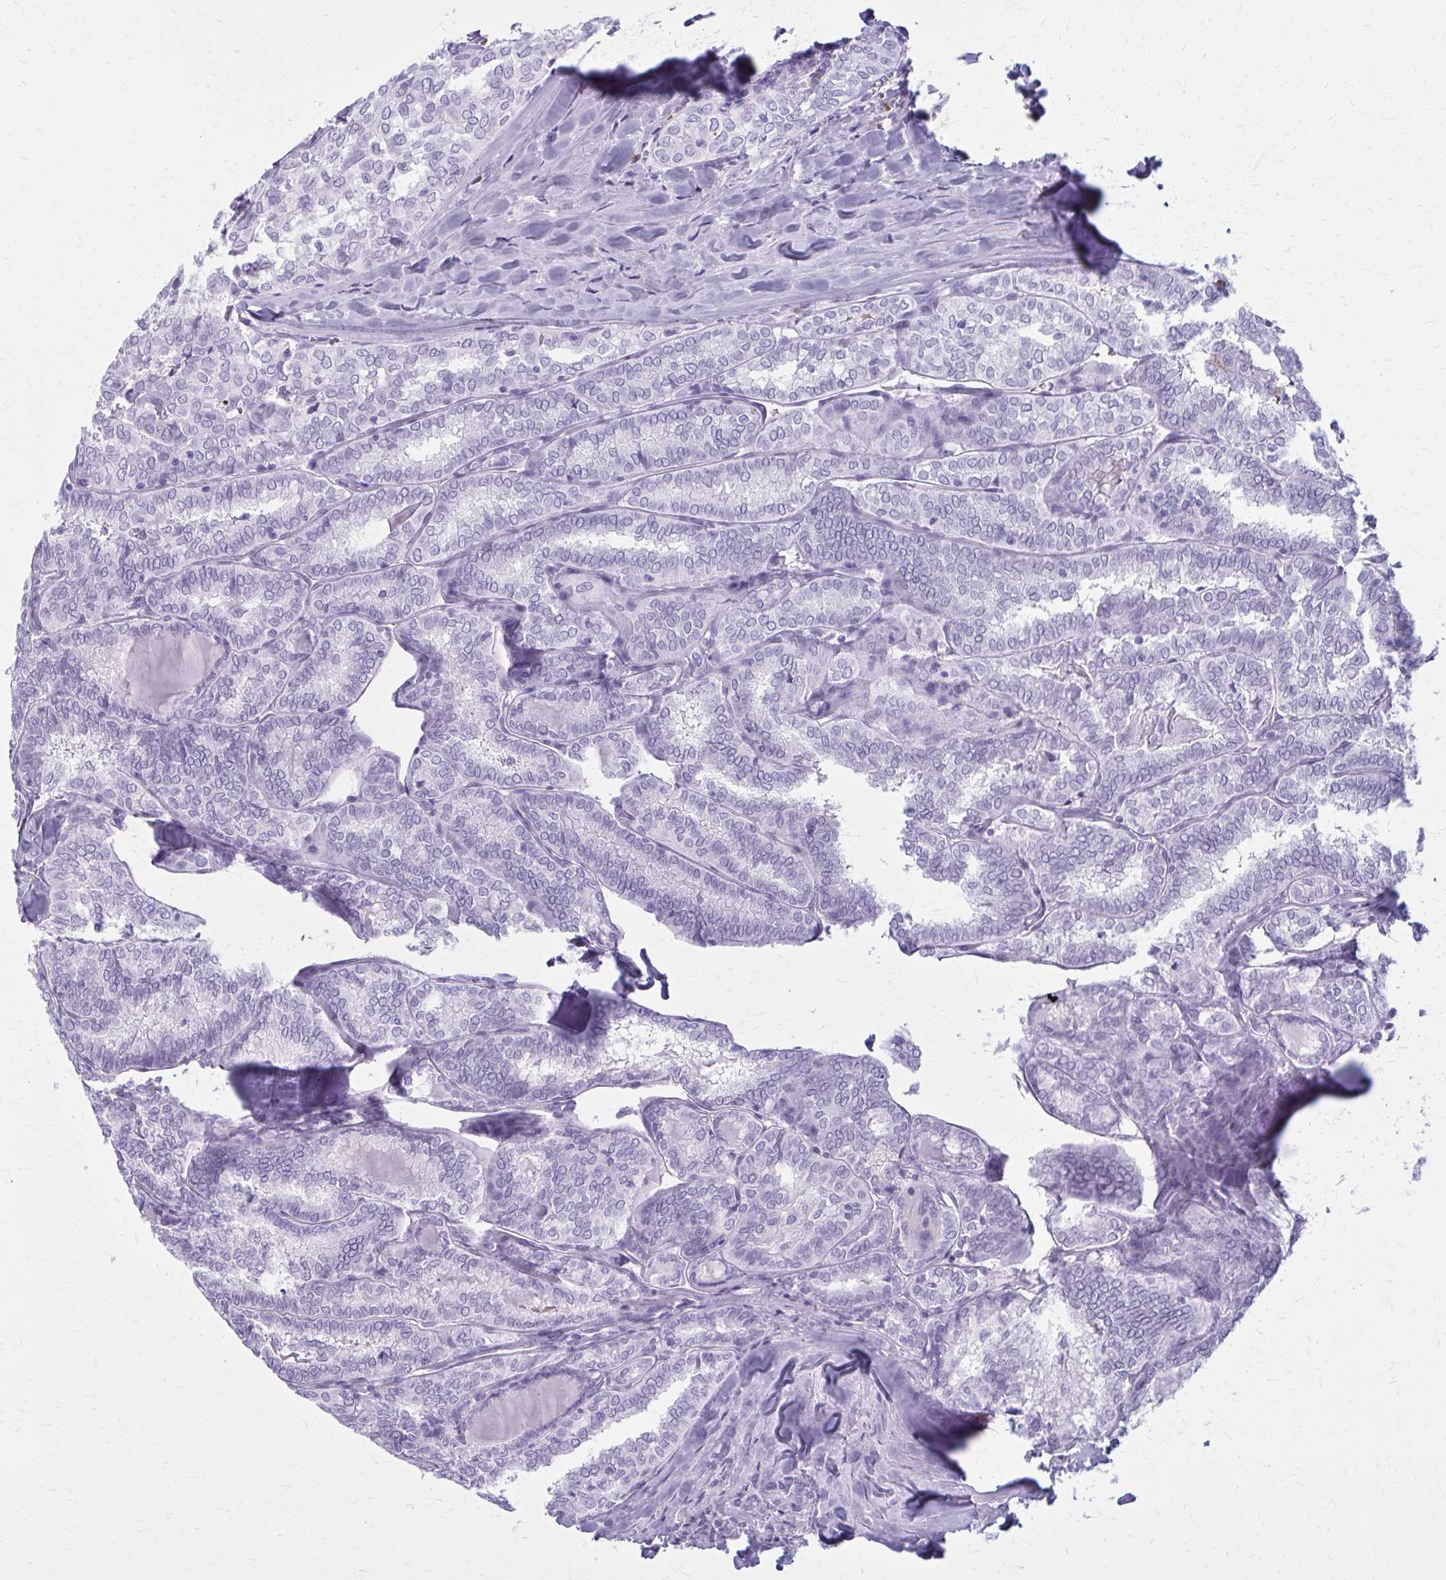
{"staining": {"intensity": "negative", "quantity": "none", "location": "none"}, "tissue": "thyroid cancer", "cell_type": "Tumor cells", "image_type": "cancer", "snomed": [{"axis": "morphology", "description": "Papillary adenocarcinoma, NOS"}, {"axis": "topography", "description": "Thyroid gland"}], "caption": "Immunohistochemical staining of human thyroid papillary adenocarcinoma shows no significant expression in tumor cells.", "gene": "ZDHHC7", "patient": {"sex": "female", "age": 30}}